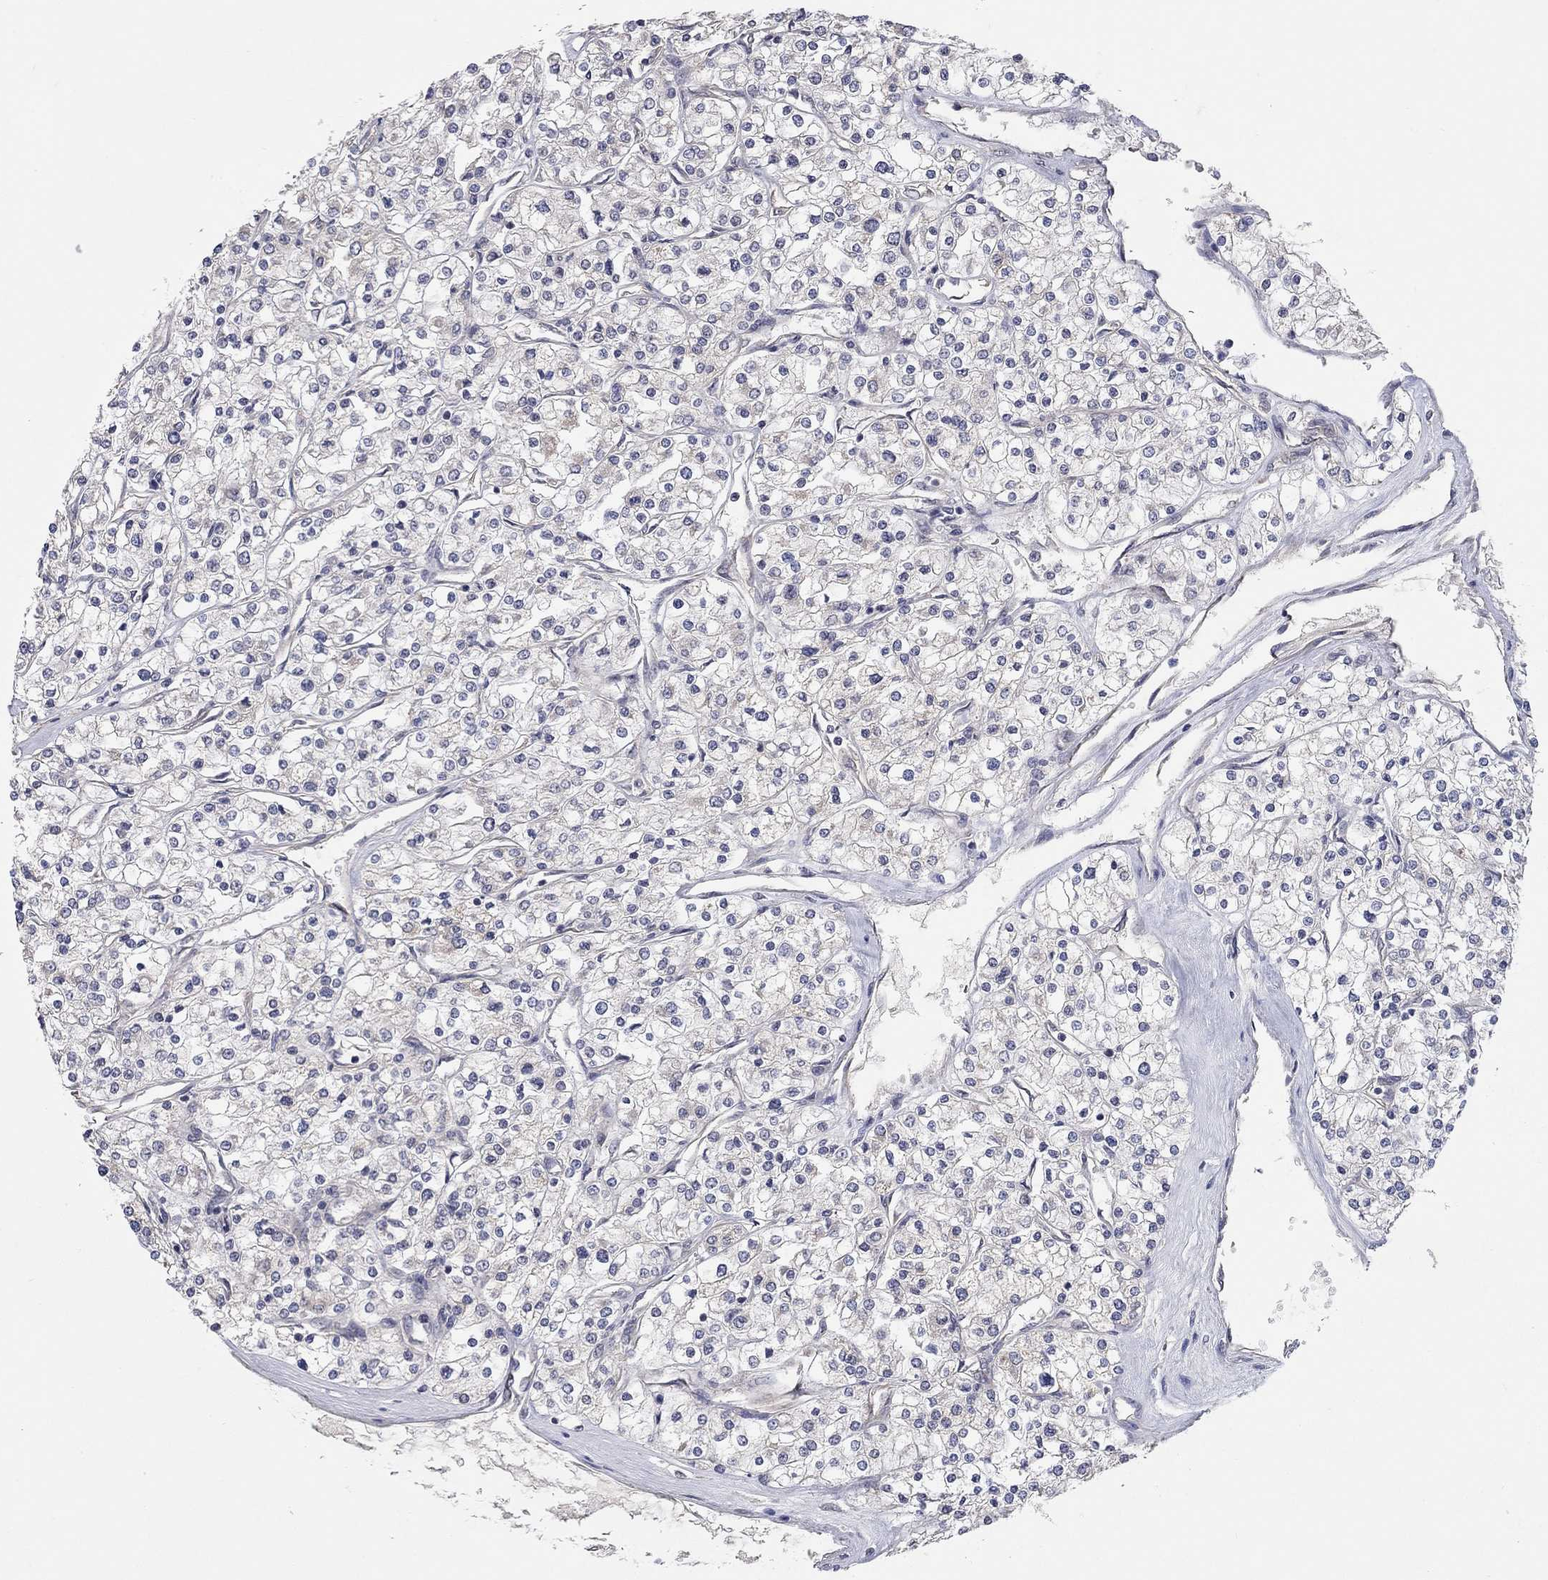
{"staining": {"intensity": "negative", "quantity": "none", "location": "none"}, "tissue": "renal cancer", "cell_type": "Tumor cells", "image_type": "cancer", "snomed": [{"axis": "morphology", "description": "Adenocarcinoma, NOS"}, {"axis": "topography", "description": "Kidney"}], "caption": "This is a histopathology image of immunohistochemistry staining of adenocarcinoma (renal), which shows no staining in tumor cells.", "gene": "WASF3", "patient": {"sex": "male", "age": 80}}